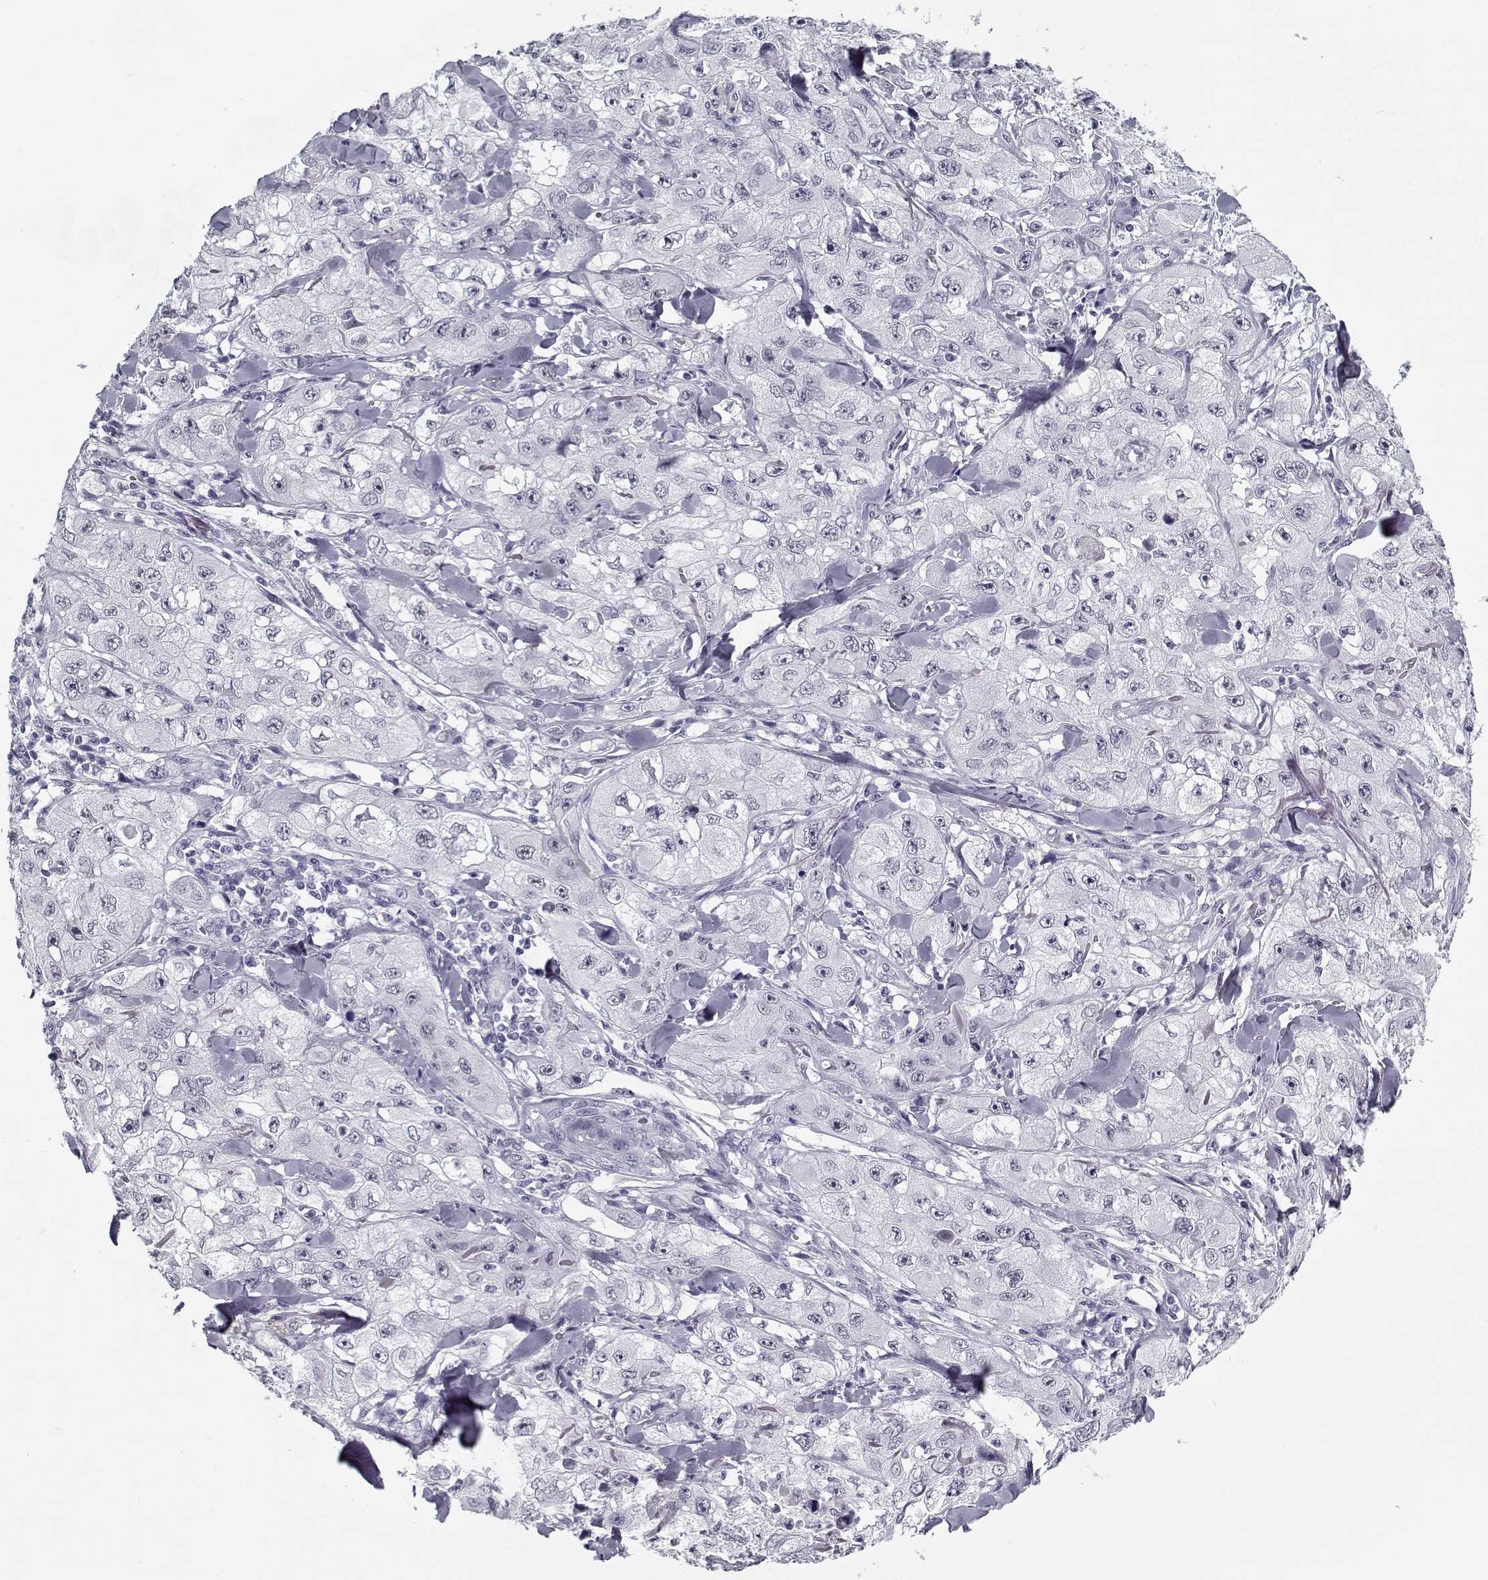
{"staining": {"intensity": "negative", "quantity": "none", "location": "none"}, "tissue": "skin cancer", "cell_type": "Tumor cells", "image_type": "cancer", "snomed": [{"axis": "morphology", "description": "Squamous cell carcinoma, NOS"}, {"axis": "topography", "description": "Skin"}, {"axis": "topography", "description": "Subcutis"}], "caption": "The histopathology image reveals no staining of tumor cells in squamous cell carcinoma (skin). Nuclei are stained in blue.", "gene": "RNF32", "patient": {"sex": "male", "age": 73}}